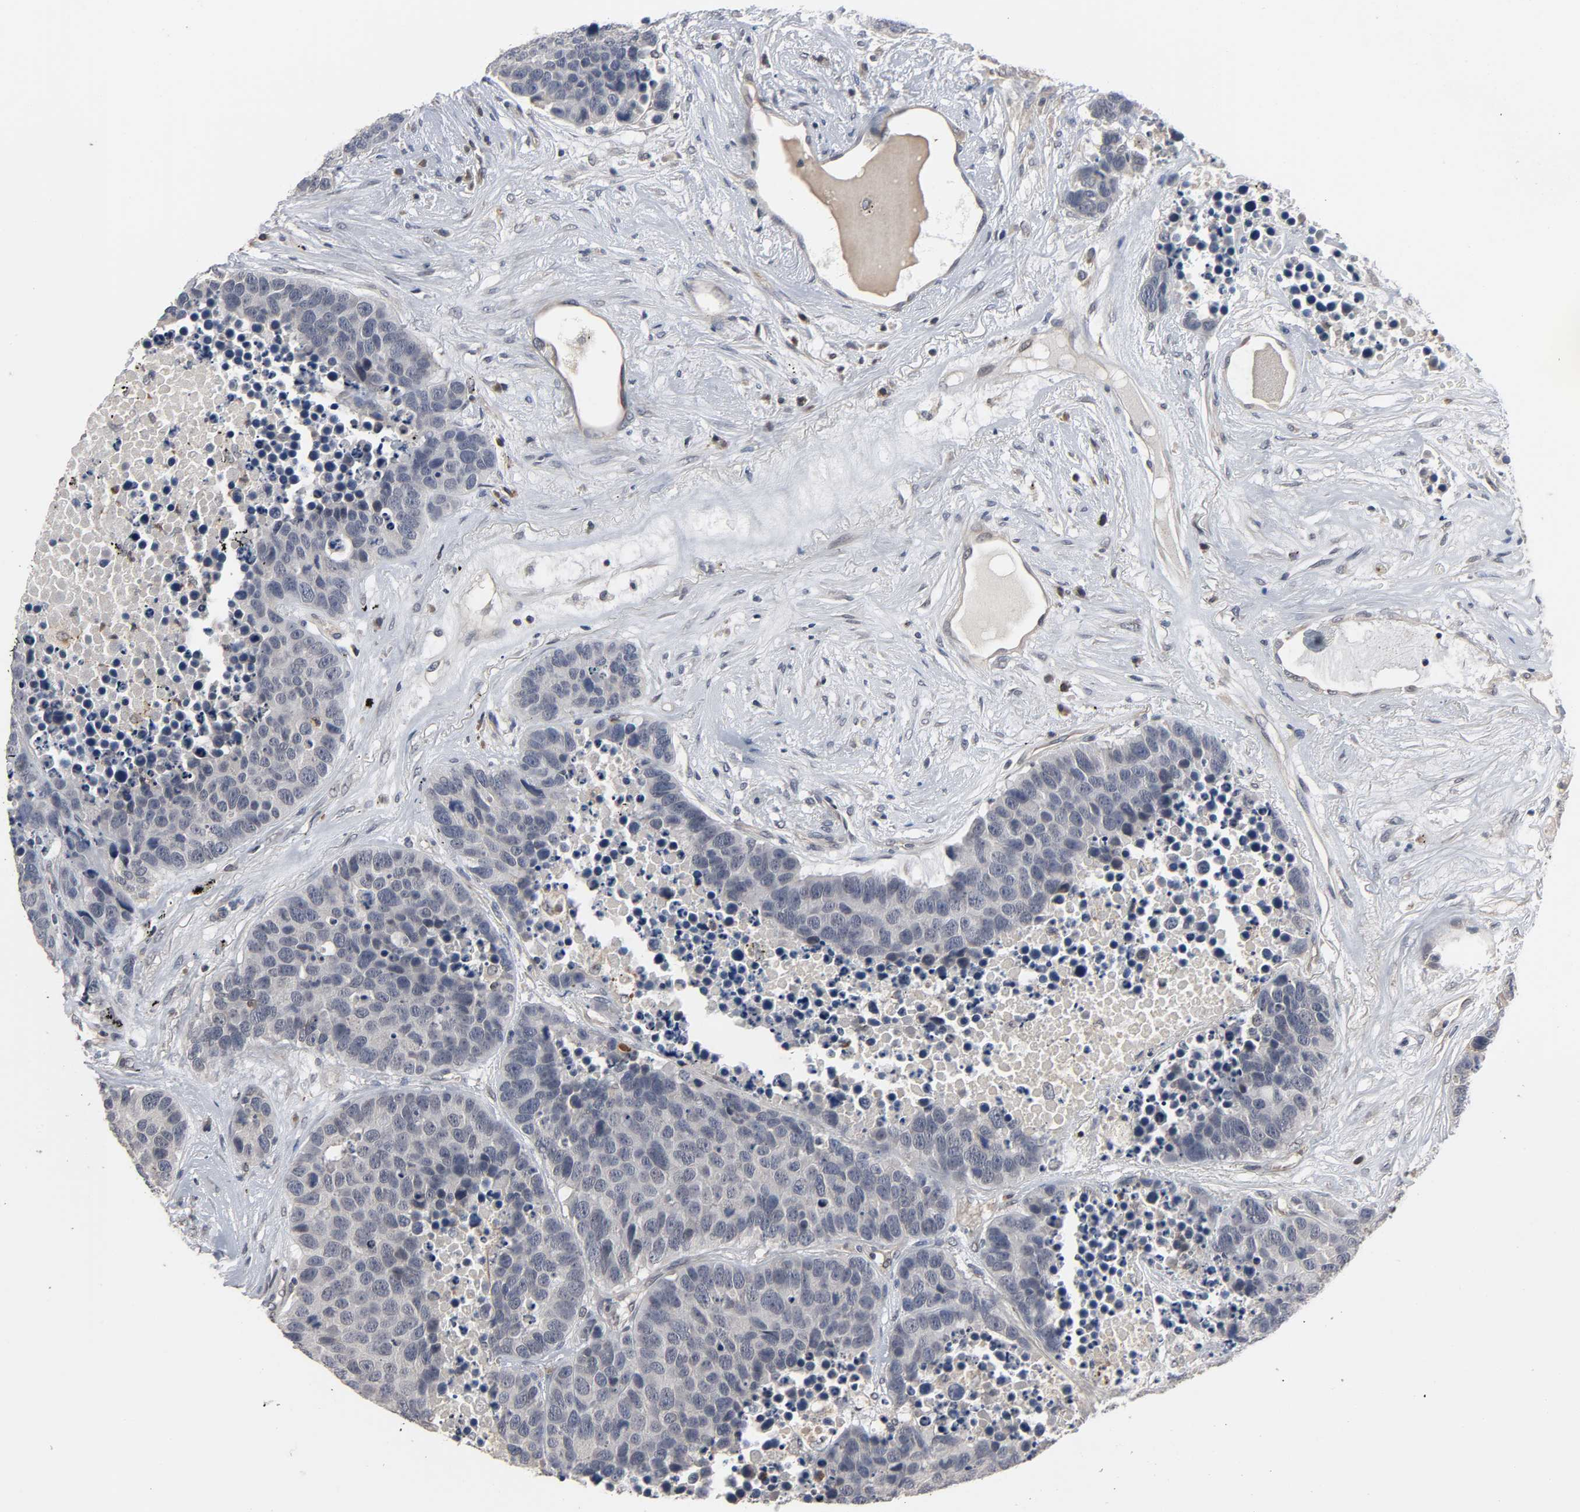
{"staining": {"intensity": "negative", "quantity": "none", "location": "none"}, "tissue": "carcinoid", "cell_type": "Tumor cells", "image_type": "cancer", "snomed": [{"axis": "morphology", "description": "Carcinoid, malignant, NOS"}, {"axis": "topography", "description": "Lung"}], "caption": "Immunohistochemistry image of neoplastic tissue: human carcinoid stained with DAB reveals no significant protein staining in tumor cells.", "gene": "CCDC175", "patient": {"sex": "male", "age": 60}}